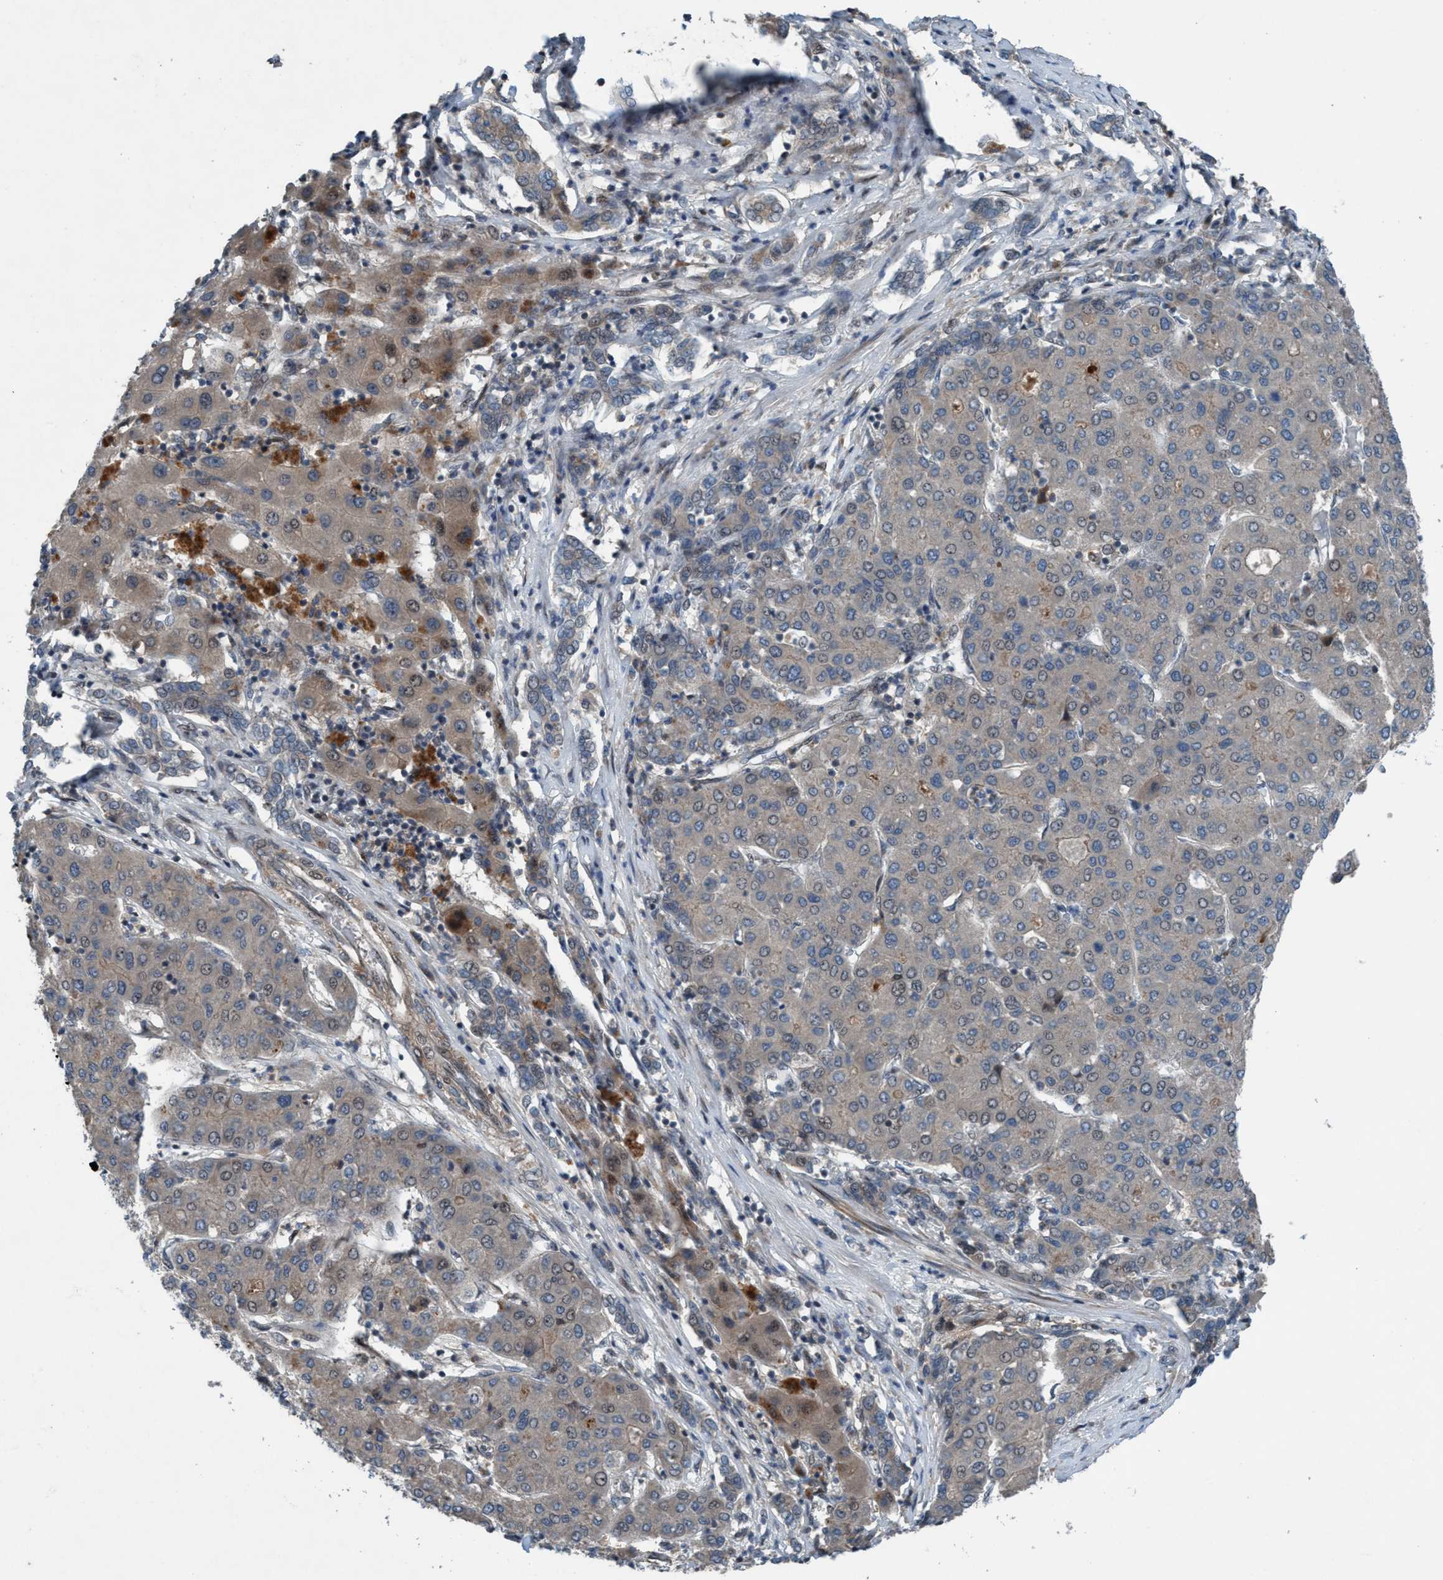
{"staining": {"intensity": "weak", "quantity": "<25%", "location": "cytoplasmic/membranous"}, "tissue": "liver cancer", "cell_type": "Tumor cells", "image_type": "cancer", "snomed": [{"axis": "morphology", "description": "Carcinoma, Hepatocellular, NOS"}, {"axis": "topography", "description": "Liver"}], "caption": "Immunohistochemistry (IHC) photomicrograph of neoplastic tissue: liver cancer stained with DAB reveals no significant protein expression in tumor cells.", "gene": "NISCH", "patient": {"sex": "male", "age": 65}}